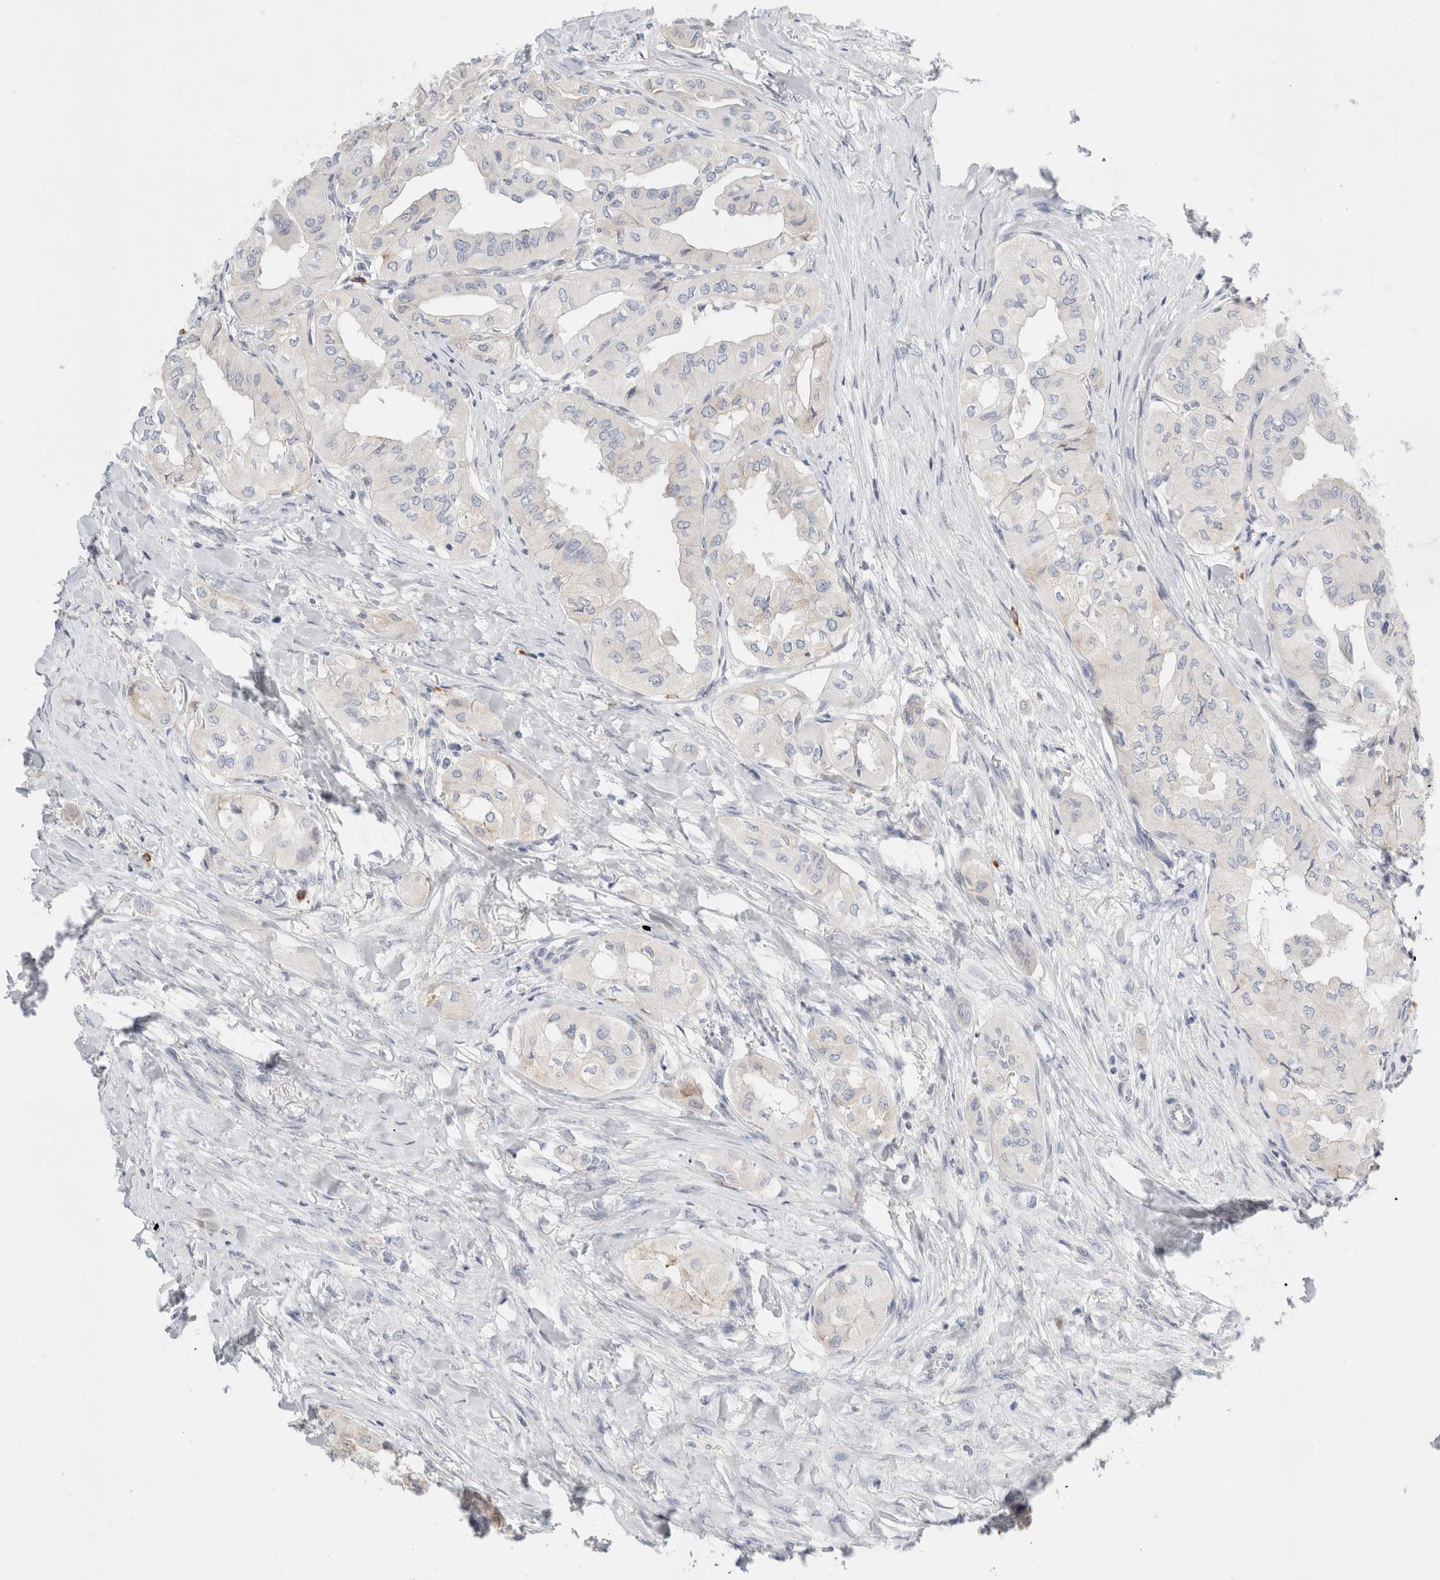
{"staining": {"intensity": "negative", "quantity": "none", "location": "none"}, "tissue": "thyroid cancer", "cell_type": "Tumor cells", "image_type": "cancer", "snomed": [{"axis": "morphology", "description": "Papillary adenocarcinoma, NOS"}, {"axis": "topography", "description": "Thyroid gland"}], "caption": "This is an immunohistochemistry (IHC) image of thyroid papillary adenocarcinoma. There is no positivity in tumor cells.", "gene": "CSK", "patient": {"sex": "female", "age": 59}}